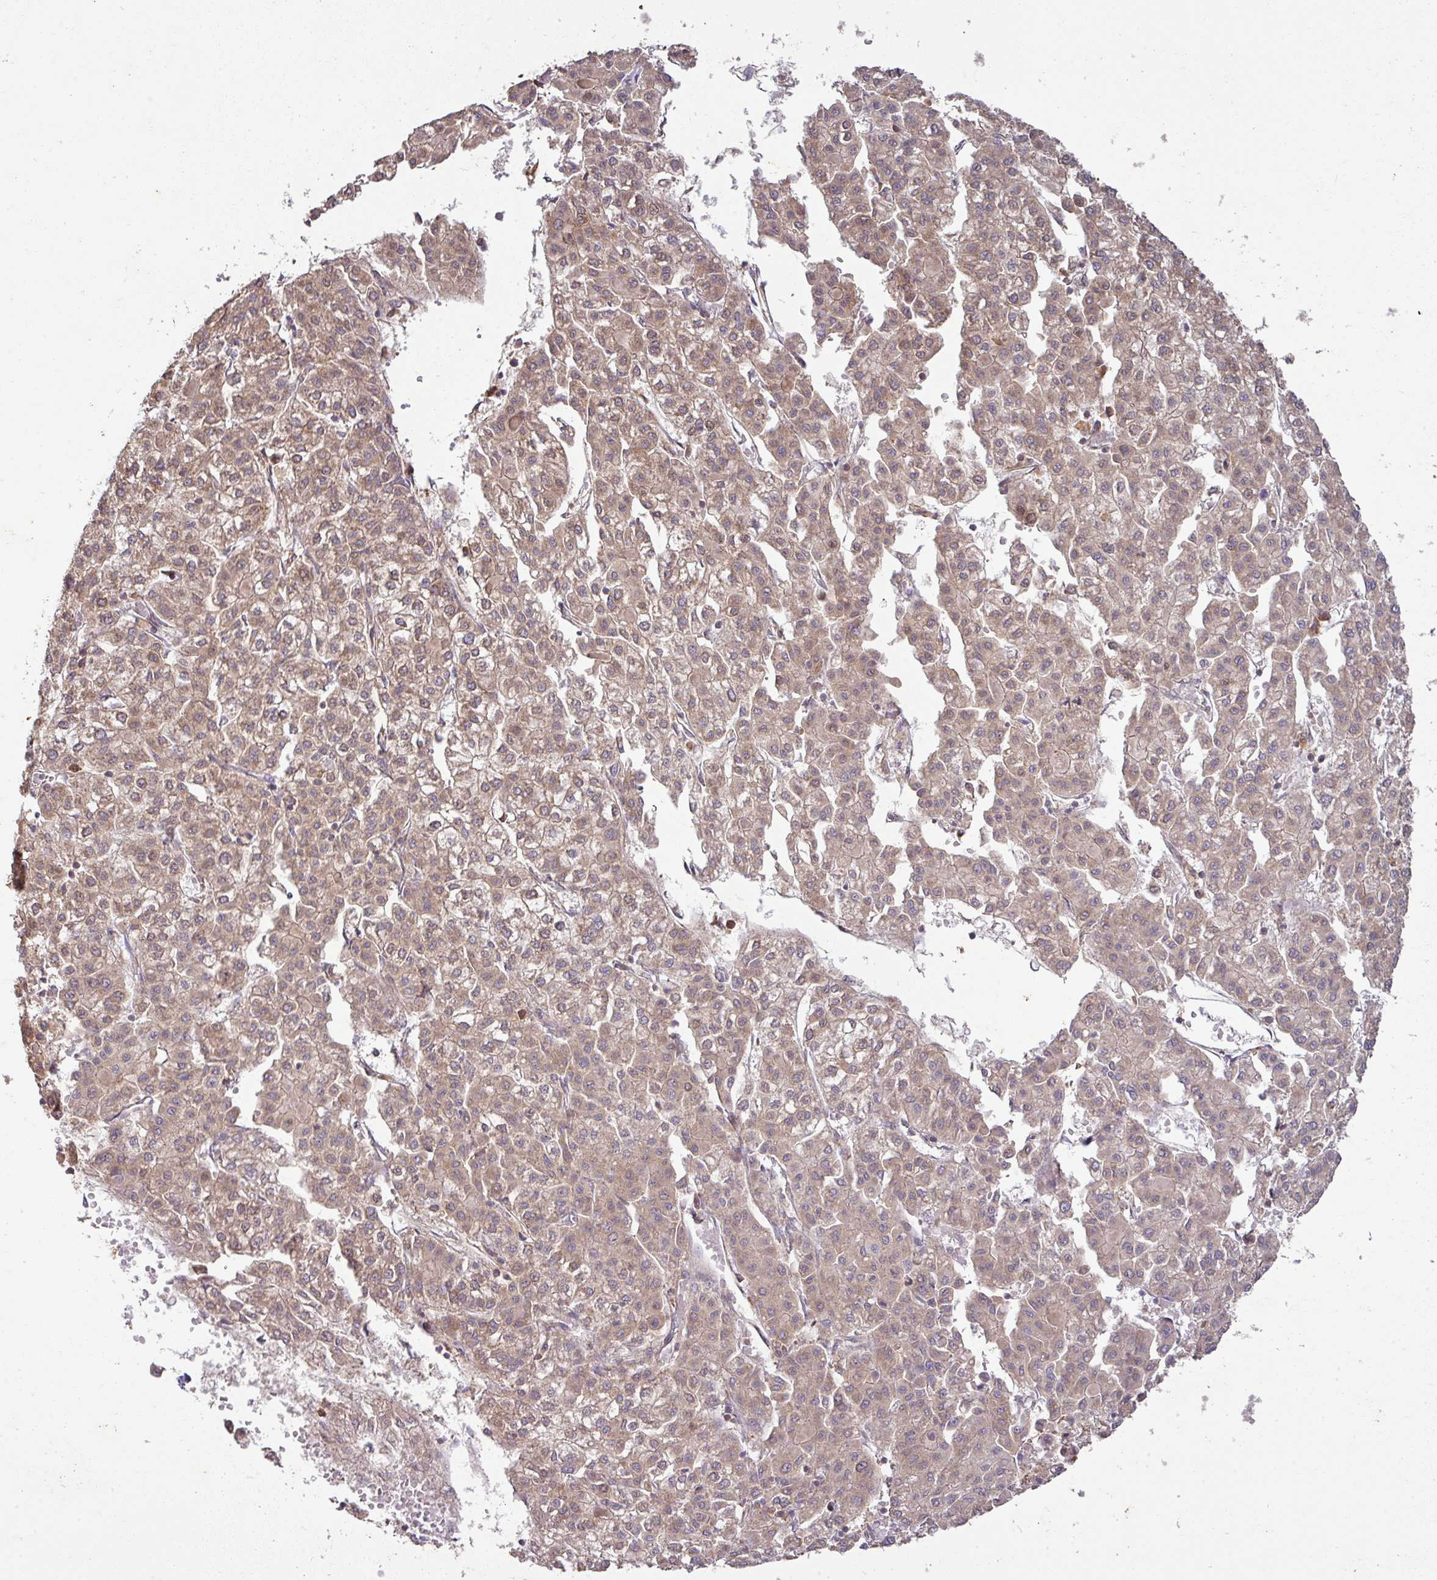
{"staining": {"intensity": "weak", "quantity": ">75%", "location": "cytoplasmic/membranous,nuclear"}, "tissue": "liver cancer", "cell_type": "Tumor cells", "image_type": "cancer", "snomed": [{"axis": "morphology", "description": "Carcinoma, Hepatocellular, NOS"}, {"axis": "topography", "description": "Liver"}], "caption": "There is low levels of weak cytoplasmic/membranous and nuclear positivity in tumor cells of liver cancer, as demonstrated by immunohistochemical staining (brown color).", "gene": "GSPT1", "patient": {"sex": "female", "age": 43}}